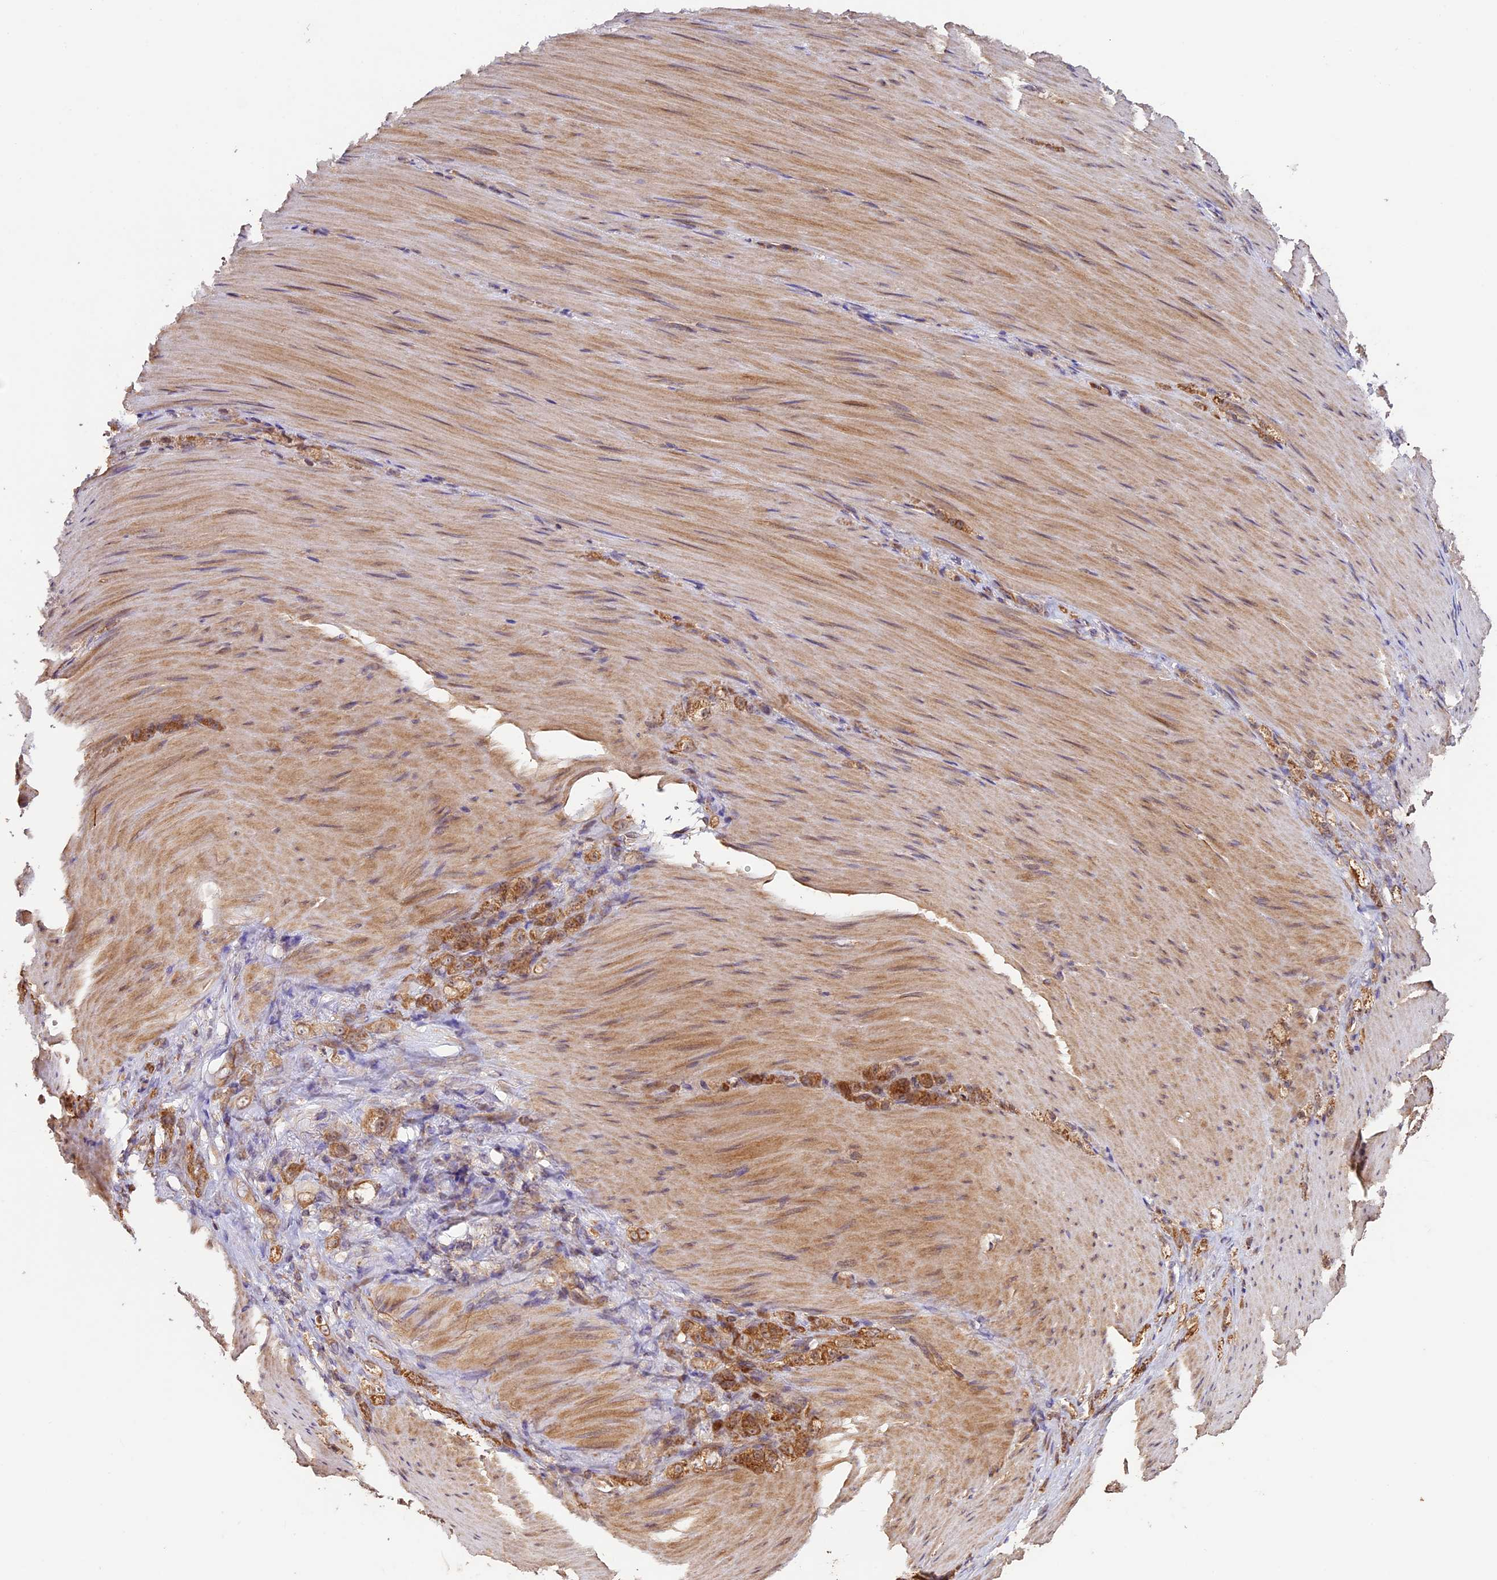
{"staining": {"intensity": "moderate", "quantity": ">75%", "location": "cytoplasmic/membranous"}, "tissue": "stomach cancer", "cell_type": "Tumor cells", "image_type": "cancer", "snomed": [{"axis": "morphology", "description": "Normal tissue, NOS"}, {"axis": "morphology", "description": "Adenocarcinoma, NOS"}, {"axis": "topography", "description": "Stomach"}], "caption": "Tumor cells exhibit medium levels of moderate cytoplasmic/membranous positivity in about >75% of cells in human stomach cancer (adenocarcinoma).", "gene": "BCAS4", "patient": {"sex": "male", "age": 82}}